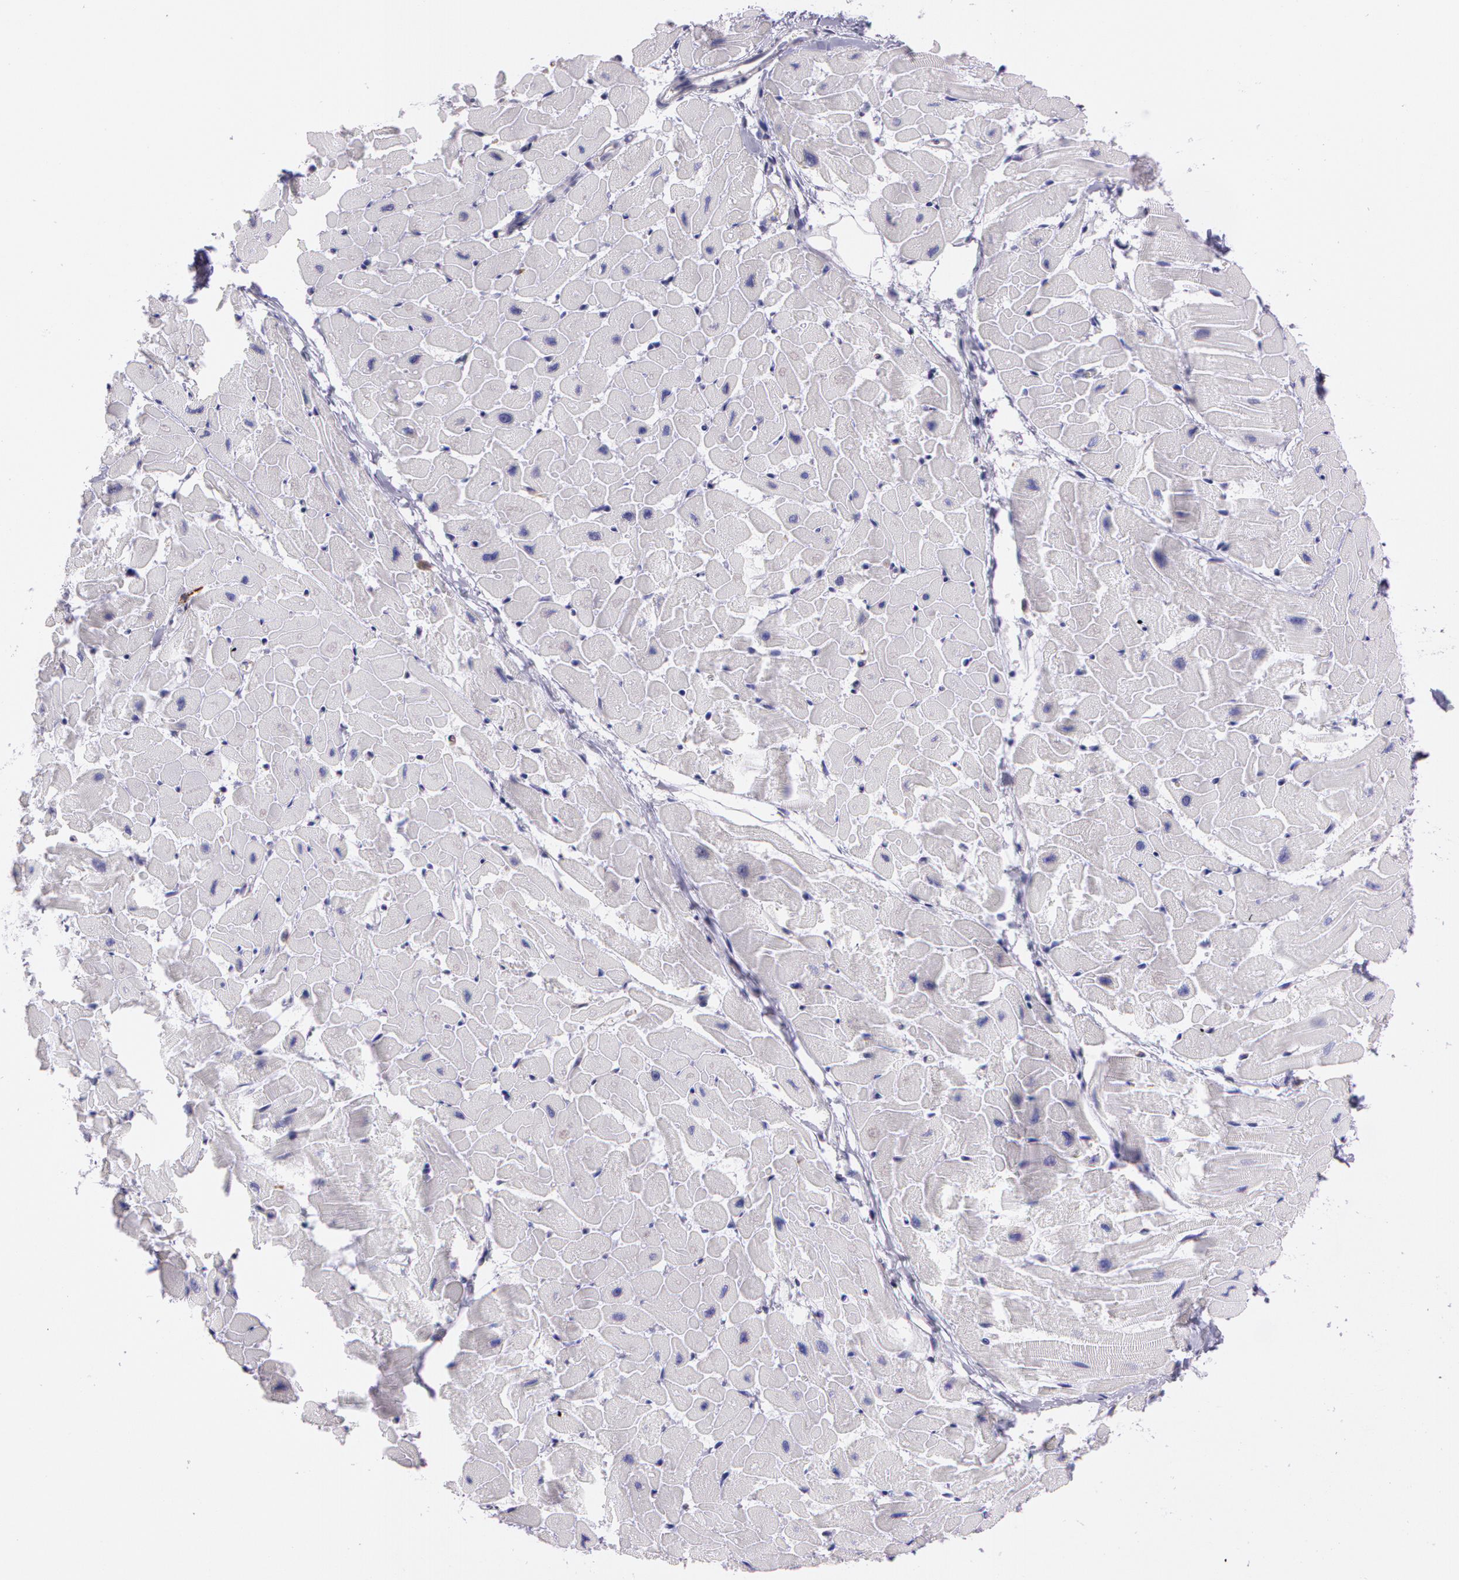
{"staining": {"intensity": "negative", "quantity": "none", "location": "none"}, "tissue": "heart muscle", "cell_type": "Cardiomyocytes", "image_type": "normal", "snomed": [{"axis": "morphology", "description": "Normal tissue, NOS"}, {"axis": "topography", "description": "Heart"}], "caption": "Micrograph shows no protein expression in cardiomyocytes of normal heart muscle.", "gene": "LY75", "patient": {"sex": "female", "age": 19}}